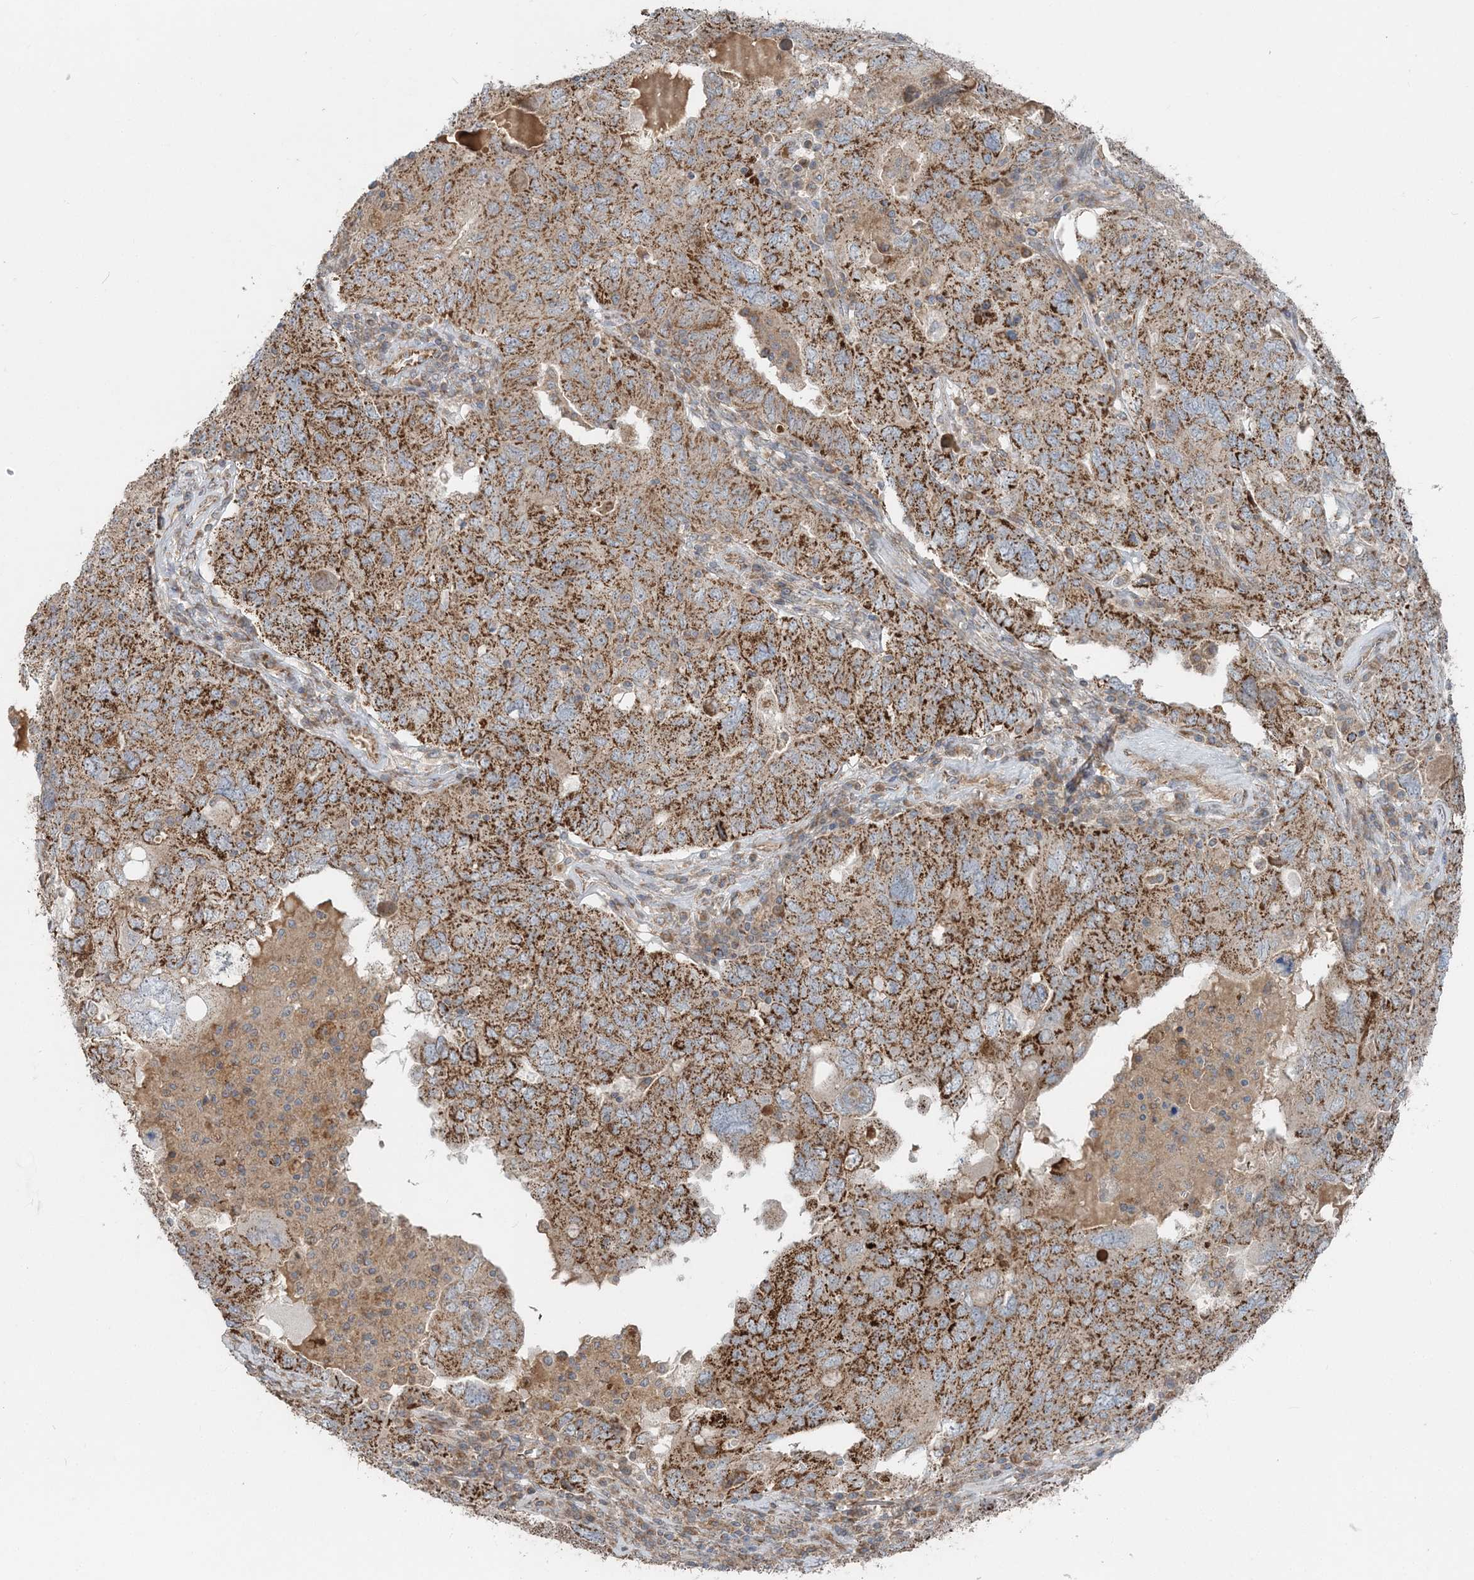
{"staining": {"intensity": "strong", "quantity": ">75%", "location": "cytoplasmic/membranous"}, "tissue": "ovarian cancer", "cell_type": "Tumor cells", "image_type": "cancer", "snomed": [{"axis": "morphology", "description": "Carcinoma, endometroid"}, {"axis": "topography", "description": "Ovary"}], "caption": "A photomicrograph showing strong cytoplasmic/membranous positivity in approximately >75% of tumor cells in endometroid carcinoma (ovarian), as visualized by brown immunohistochemical staining.", "gene": "LRPPRC", "patient": {"sex": "female", "age": 62}}